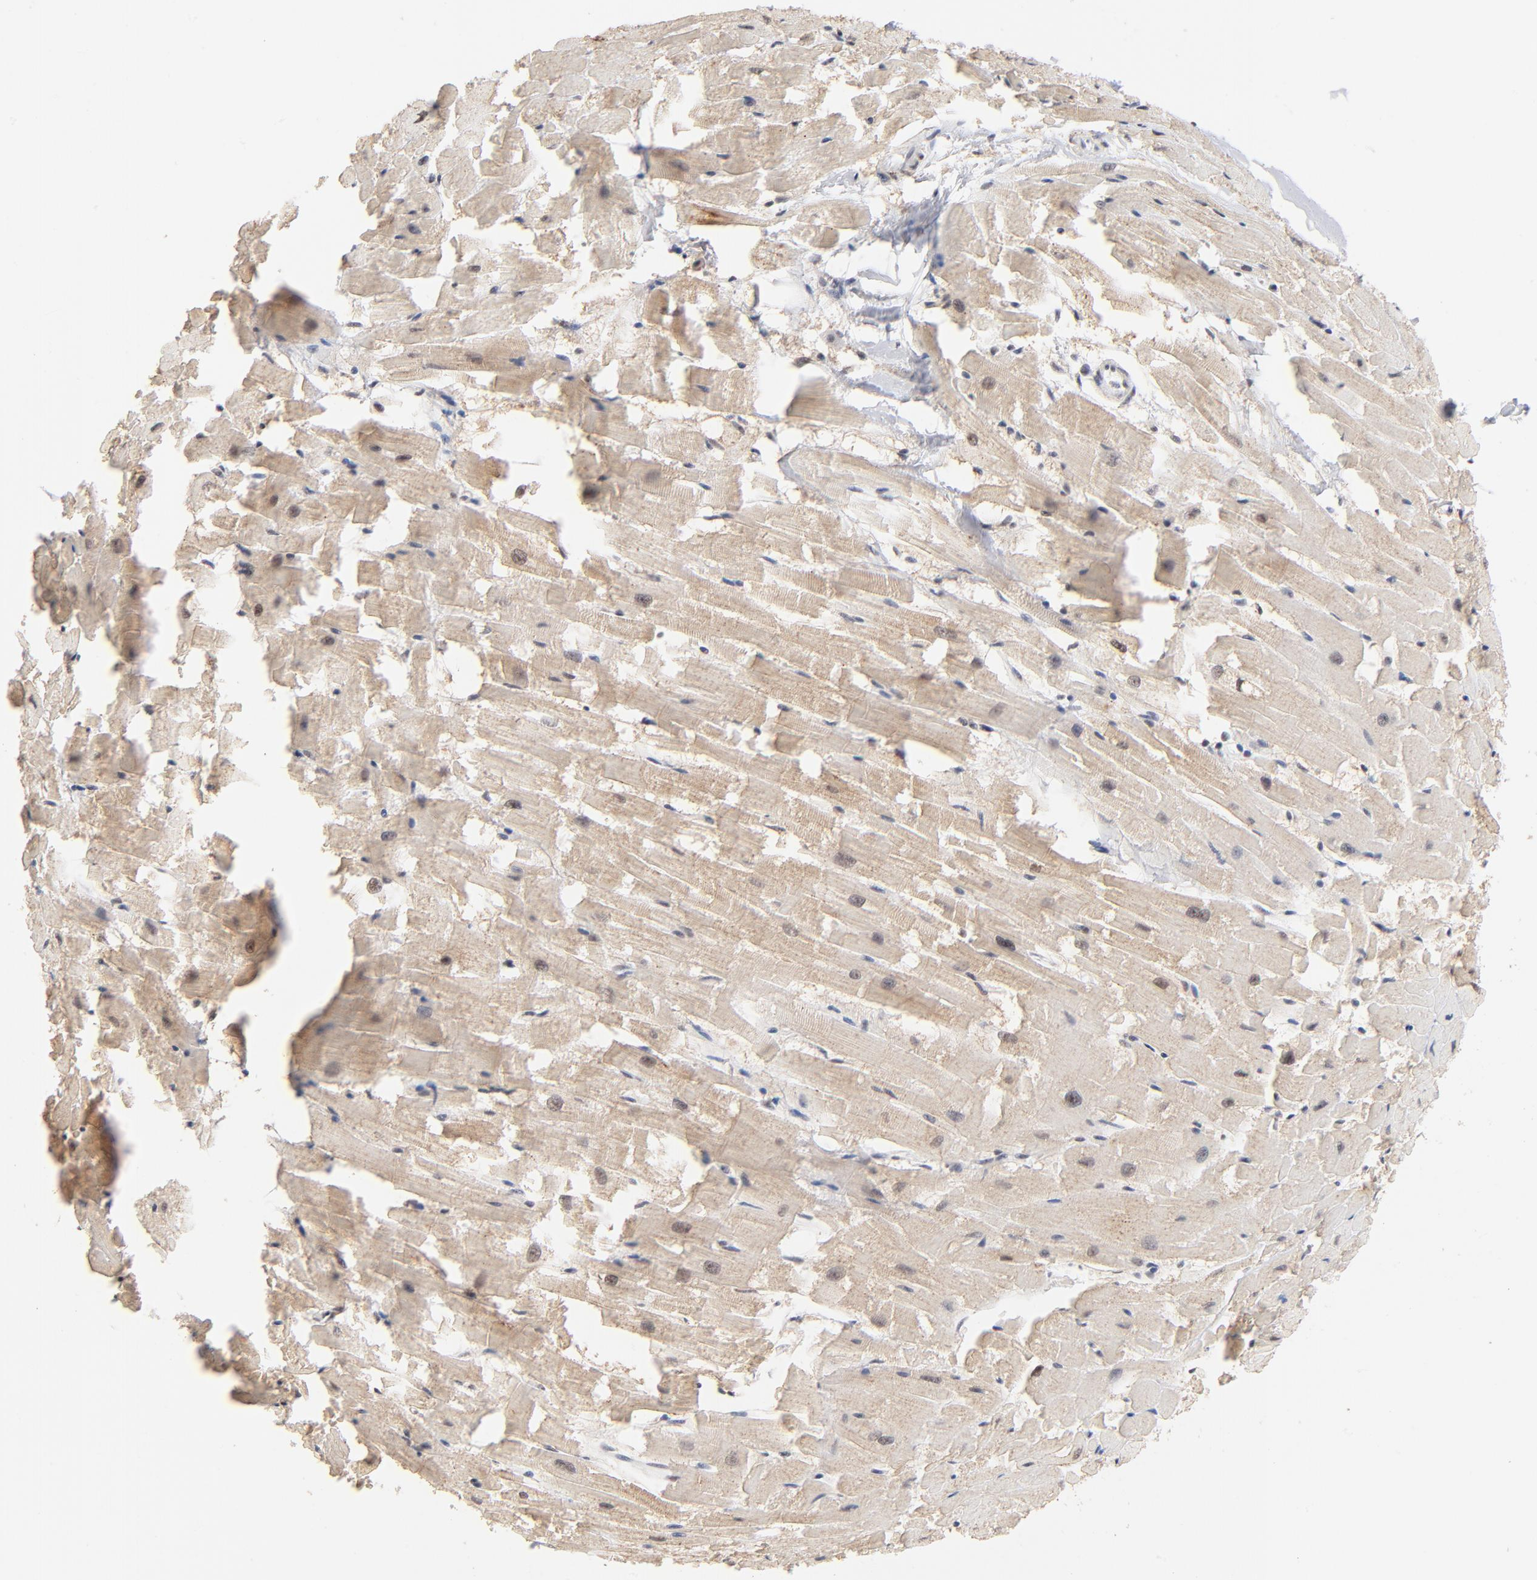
{"staining": {"intensity": "weak", "quantity": "25%-75%", "location": "cytoplasmic/membranous"}, "tissue": "heart muscle", "cell_type": "Cardiomyocytes", "image_type": "normal", "snomed": [{"axis": "morphology", "description": "Normal tissue, NOS"}, {"axis": "topography", "description": "Heart"}], "caption": "This histopathology image reveals immunohistochemistry (IHC) staining of benign human heart muscle, with low weak cytoplasmic/membranous positivity in approximately 25%-75% of cardiomyocytes.", "gene": "ZNF143", "patient": {"sex": "female", "age": 19}}